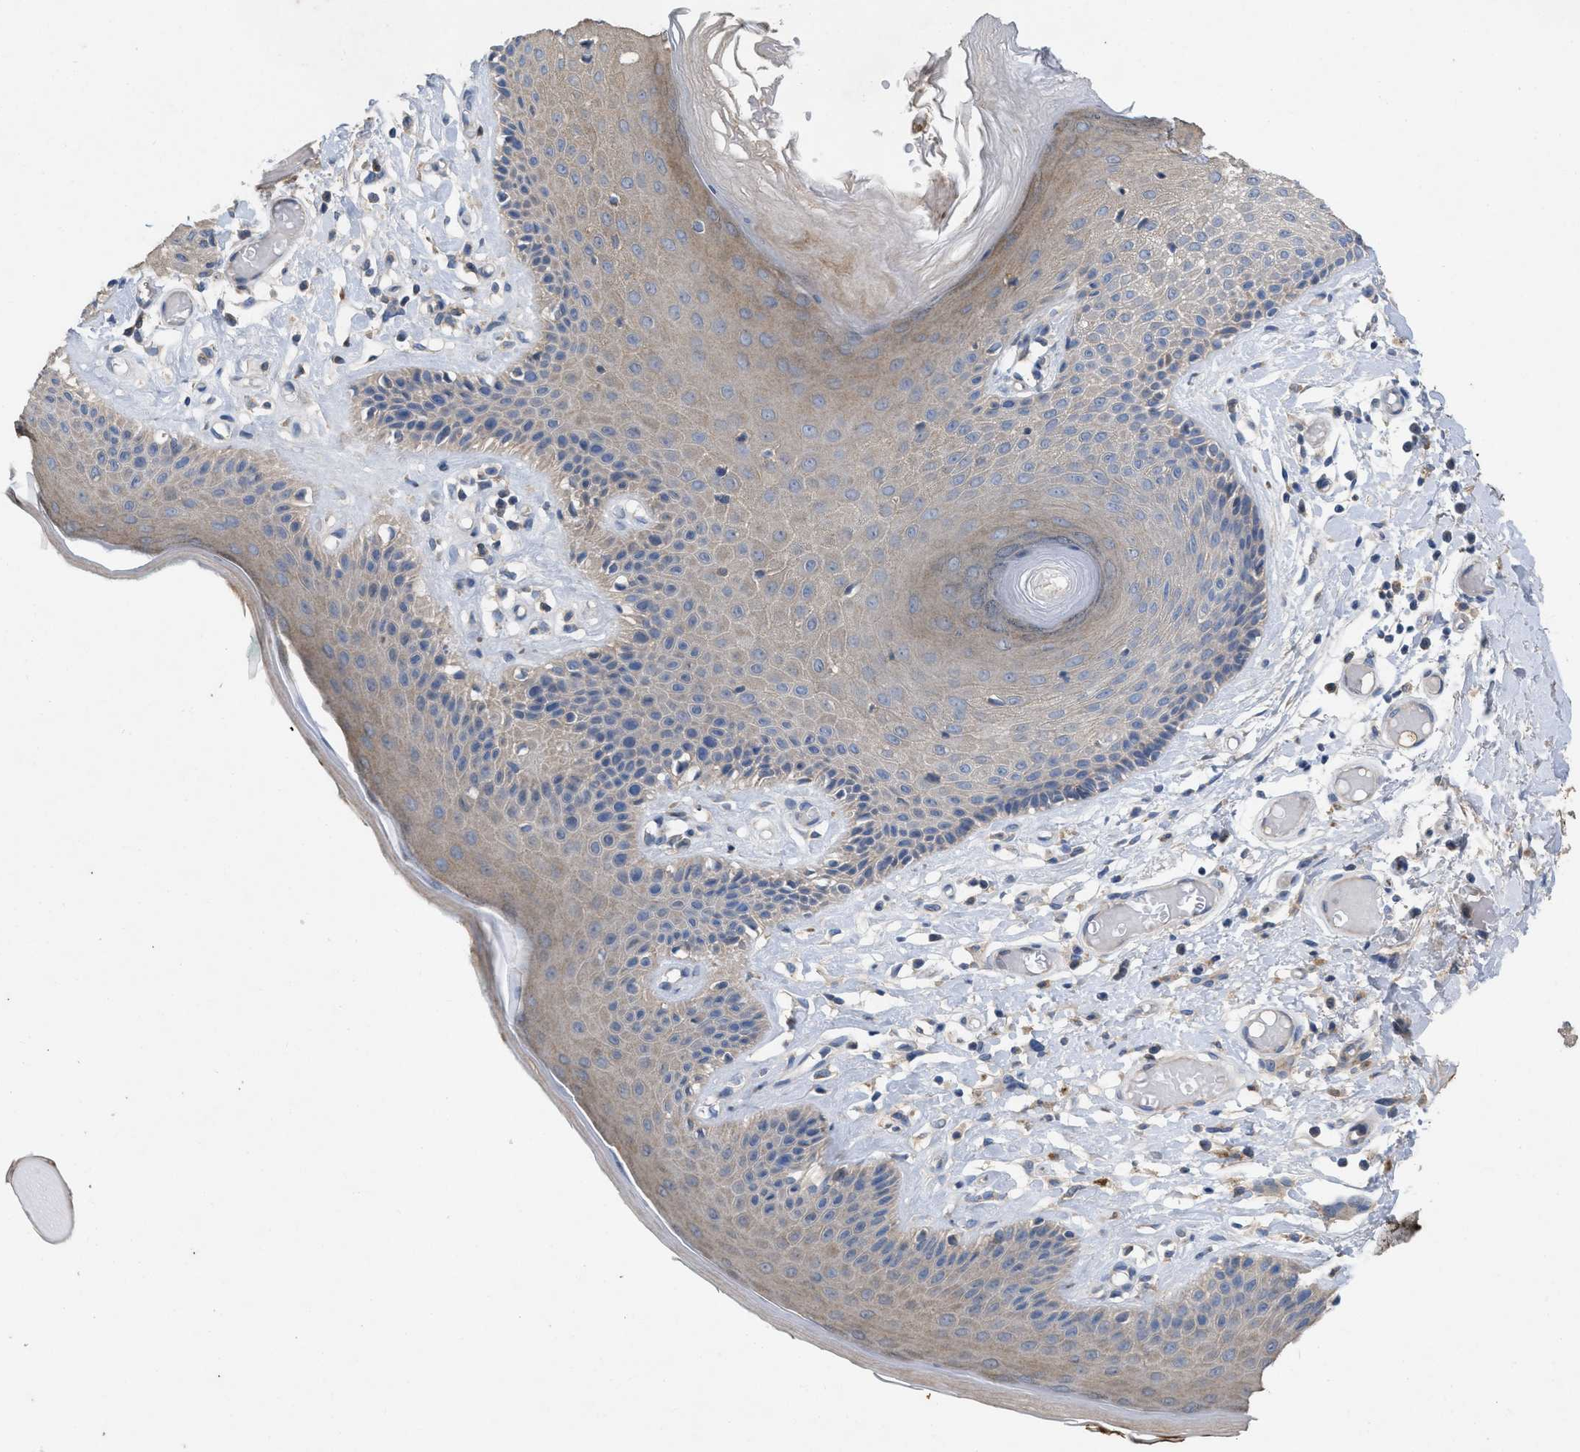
{"staining": {"intensity": "moderate", "quantity": ">75%", "location": "cytoplasmic/membranous"}, "tissue": "skin", "cell_type": "Epidermal cells", "image_type": "normal", "snomed": [{"axis": "morphology", "description": "Normal tissue, NOS"}, {"axis": "topography", "description": "Vulva"}], "caption": "Immunohistochemical staining of normal human skin exhibits >75% levels of moderate cytoplasmic/membranous protein staining in approximately >75% of epidermal cells.", "gene": "PLPPR5", "patient": {"sex": "female", "age": 73}}